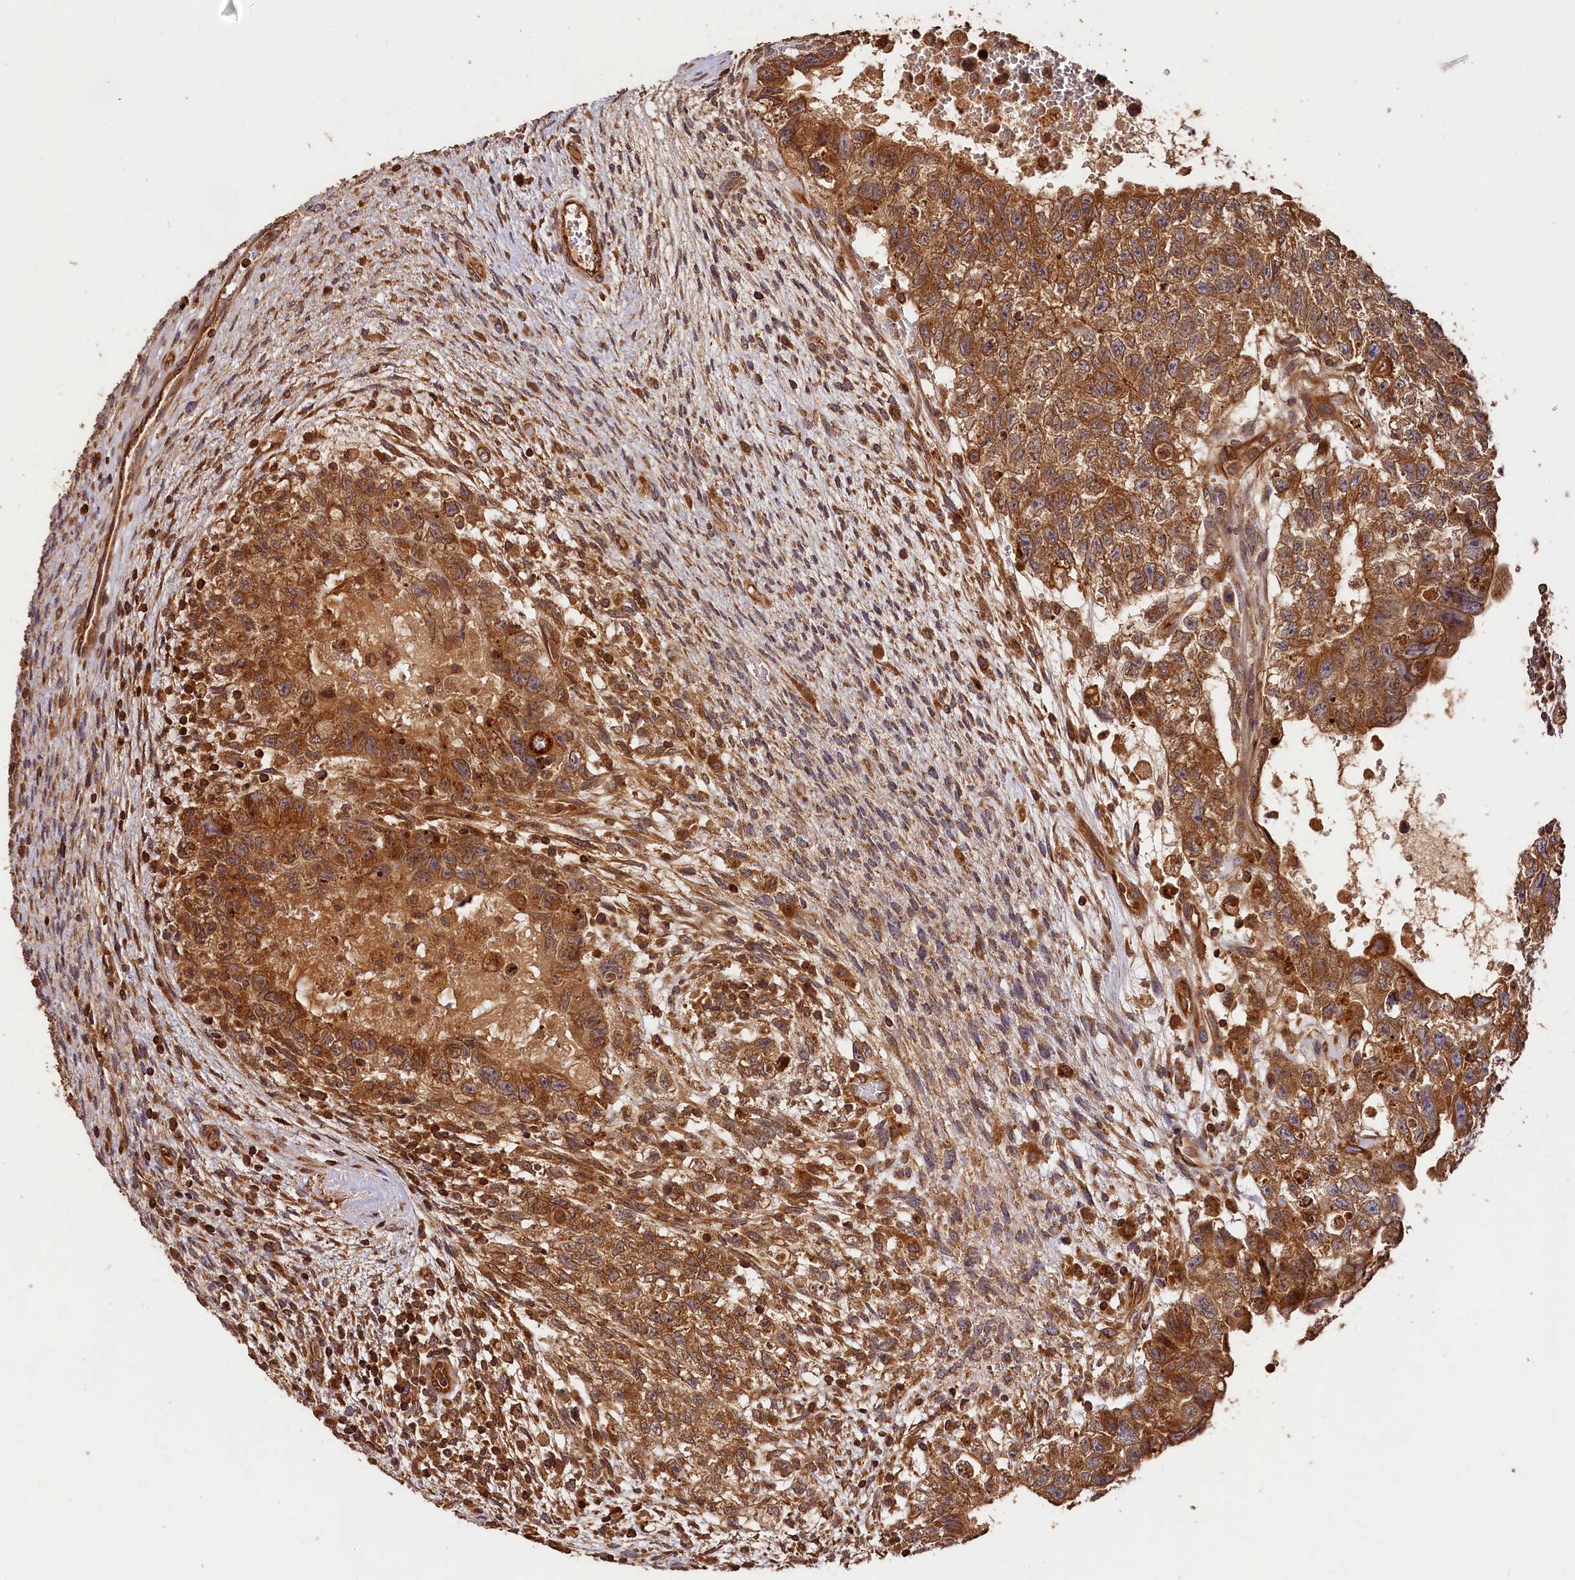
{"staining": {"intensity": "moderate", "quantity": ">75%", "location": "cytoplasmic/membranous"}, "tissue": "testis cancer", "cell_type": "Tumor cells", "image_type": "cancer", "snomed": [{"axis": "morphology", "description": "Carcinoma, Embryonal, NOS"}, {"axis": "topography", "description": "Testis"}], "caption": "Immunohistochemistry (IHC) (DAB (3,3'-diaminobenzidine)) staining of human testis cancer (embryonal carcinoma) demonstrates moderate cytoplasmic/membranous protein positivity in about >75% of tumor cells.", "gene": "HMOX2", "patient": {"sex": "male", "age": 26}}